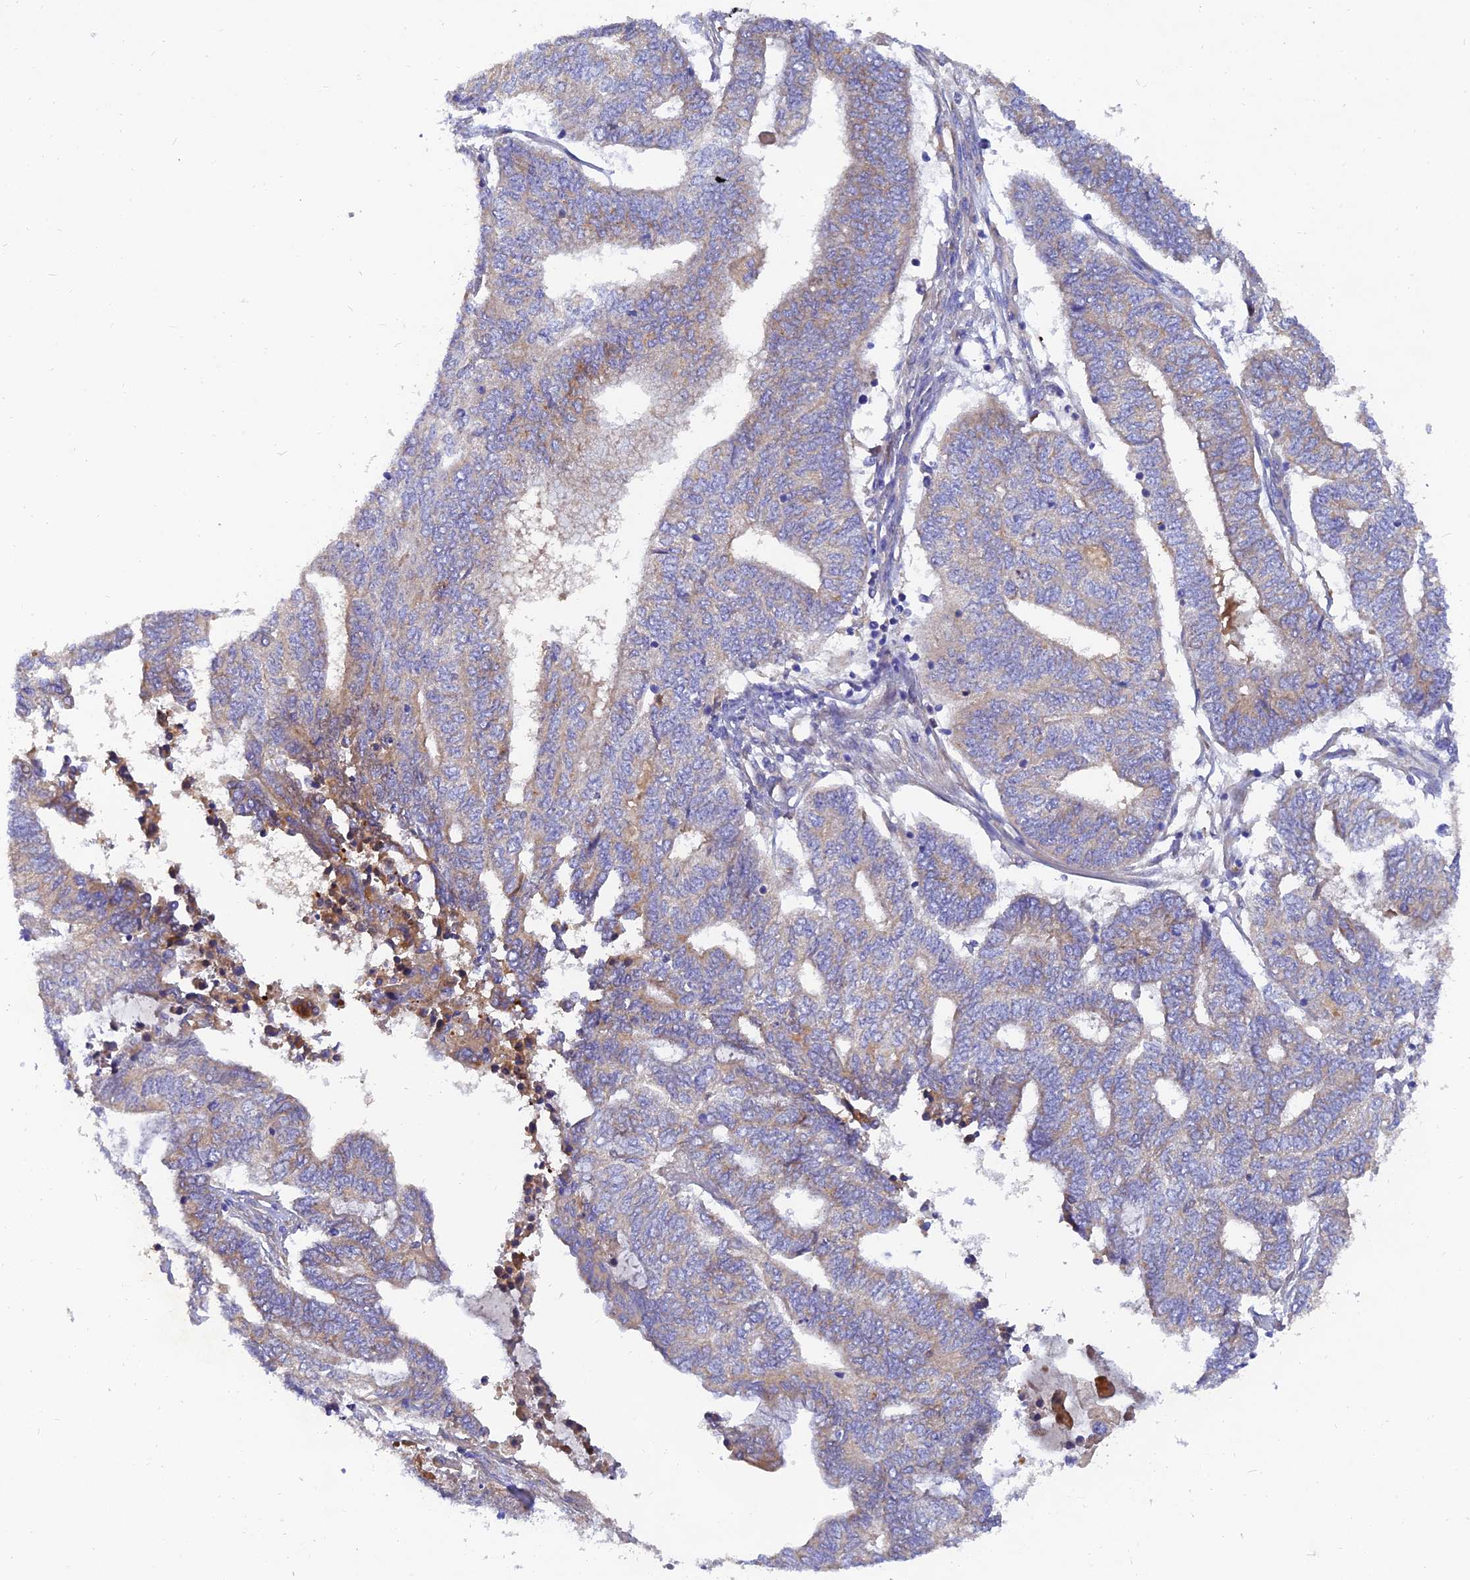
{"staining": {"intensity": "weak", "quantity": "25%-75%", "location": "cytoplasmic/membranous"}, "tissue": "endometrial cancer", "cell_type": "Tumor cells", "image_type": "cancer", "snomed": [{"axis": "morphology", "description": "Adenocarcinoma, NOS"}, {"axis": "topography", "description": "Uterus"}, {"axis": "topography", "description": "Endometrium"}], "caption": "Endometrial cancer (adenocarcinoma) stained for a protein exhibits weak cytoplasmic/membranous positivity in tumor cells. Using DAB (brown) and hematoxylin (blue) stains, captured at high magnification using brightfield microscopy.", "gene": "MROH1", "patient": {"sex": "female", "age": 70}}